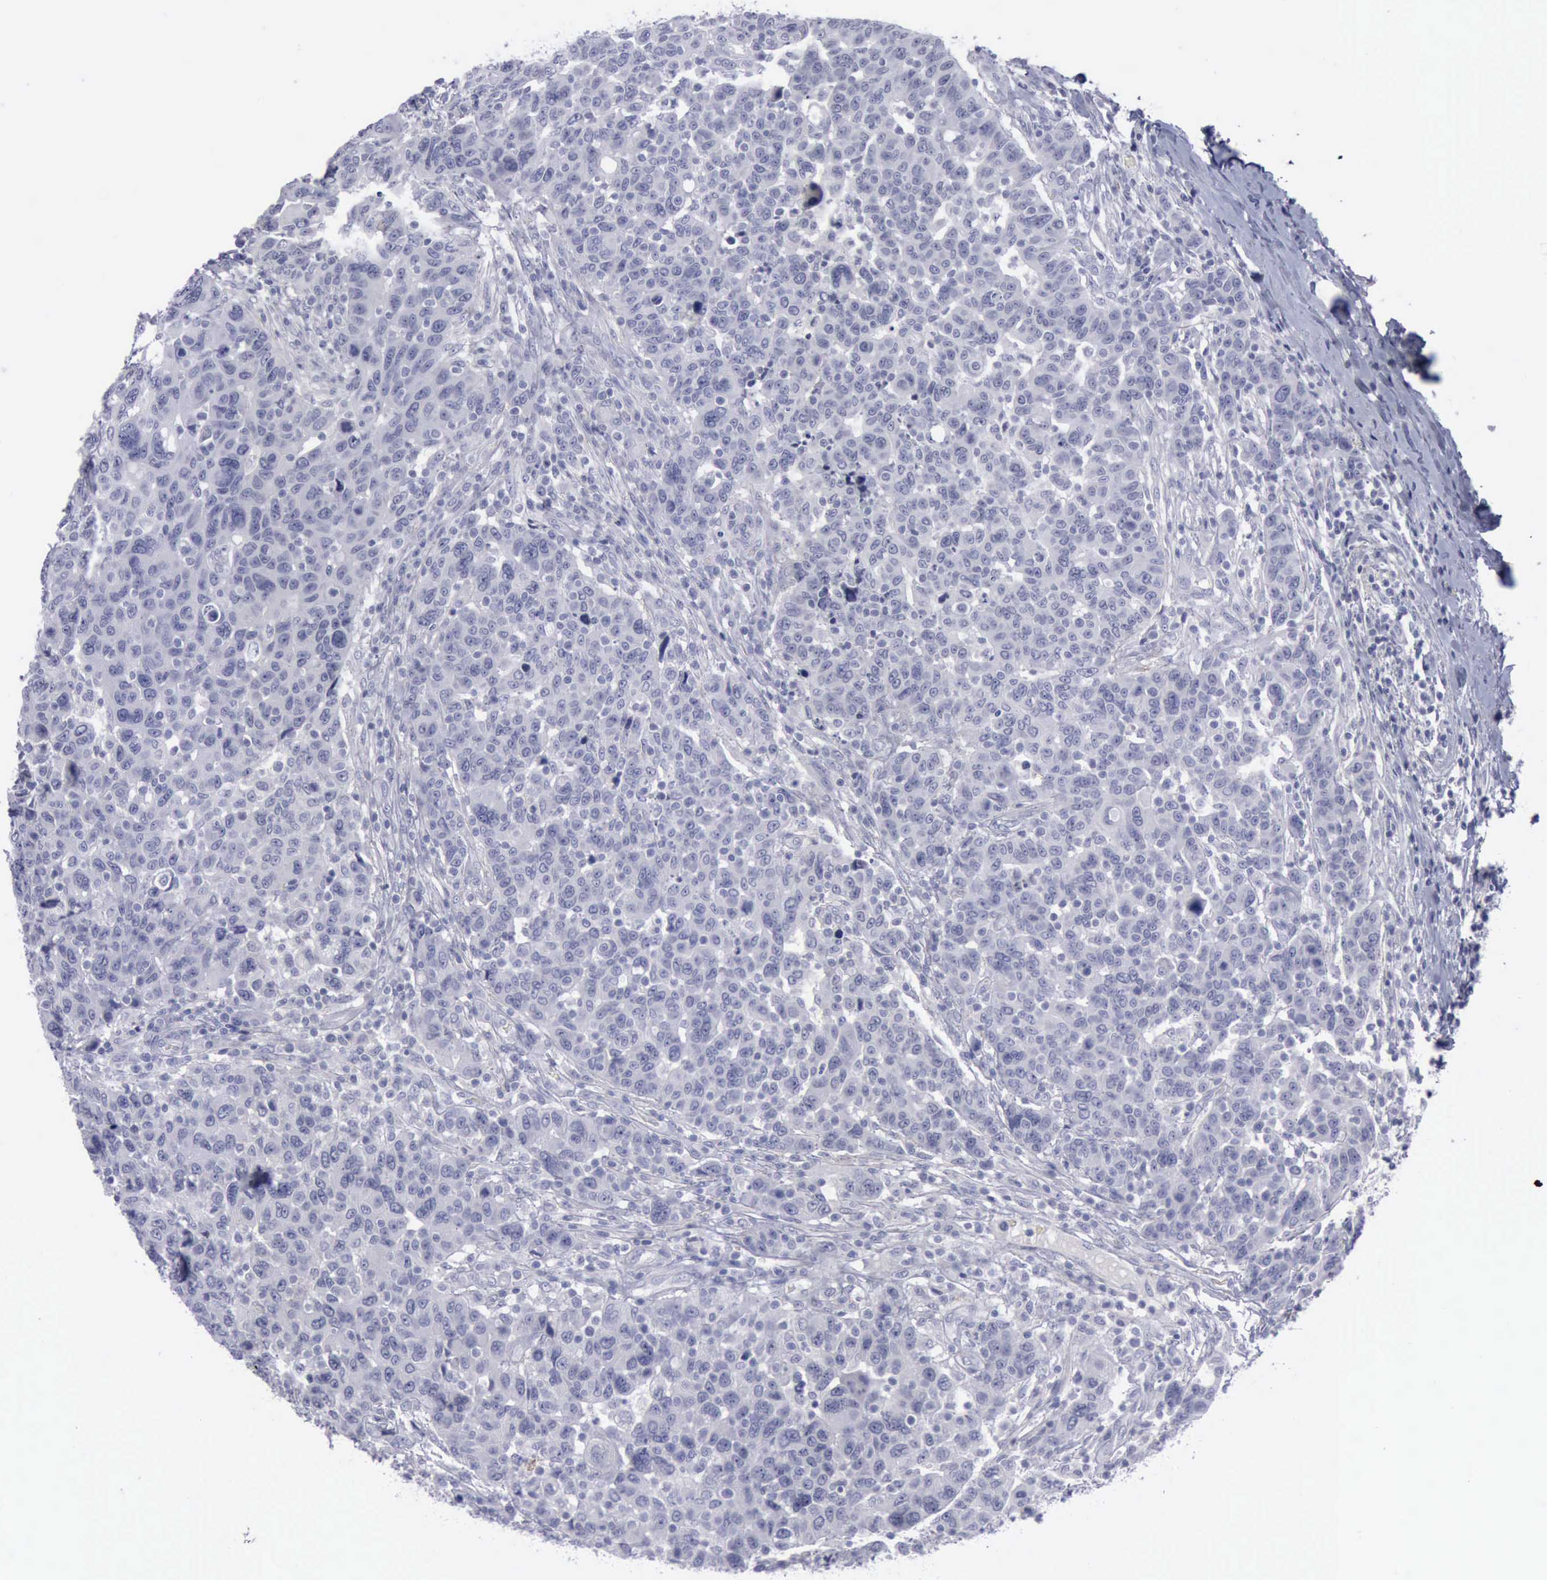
{"staining": {"intensity": "negative", "quantity": "none", "location": "none"}, "tissue": "breast cancer", "cell_type": "Tumor cells", "image_type": "cancer", "snomed": [{"axis": "morphology", "description": "Duct carcinoma"}, {"axis": "topography", "description": "Breast"}], "caption": "Histopathology image shows no significant protein staining in tumor cells of breast cancer. (Stains: DAB immunohistochemistry (IHC) with hematoxylin counter stain, Microscopy: brightfield microscopy at high magnification).", "gene": "CDH2", "patient": {"sex": "female", "age": 37}}